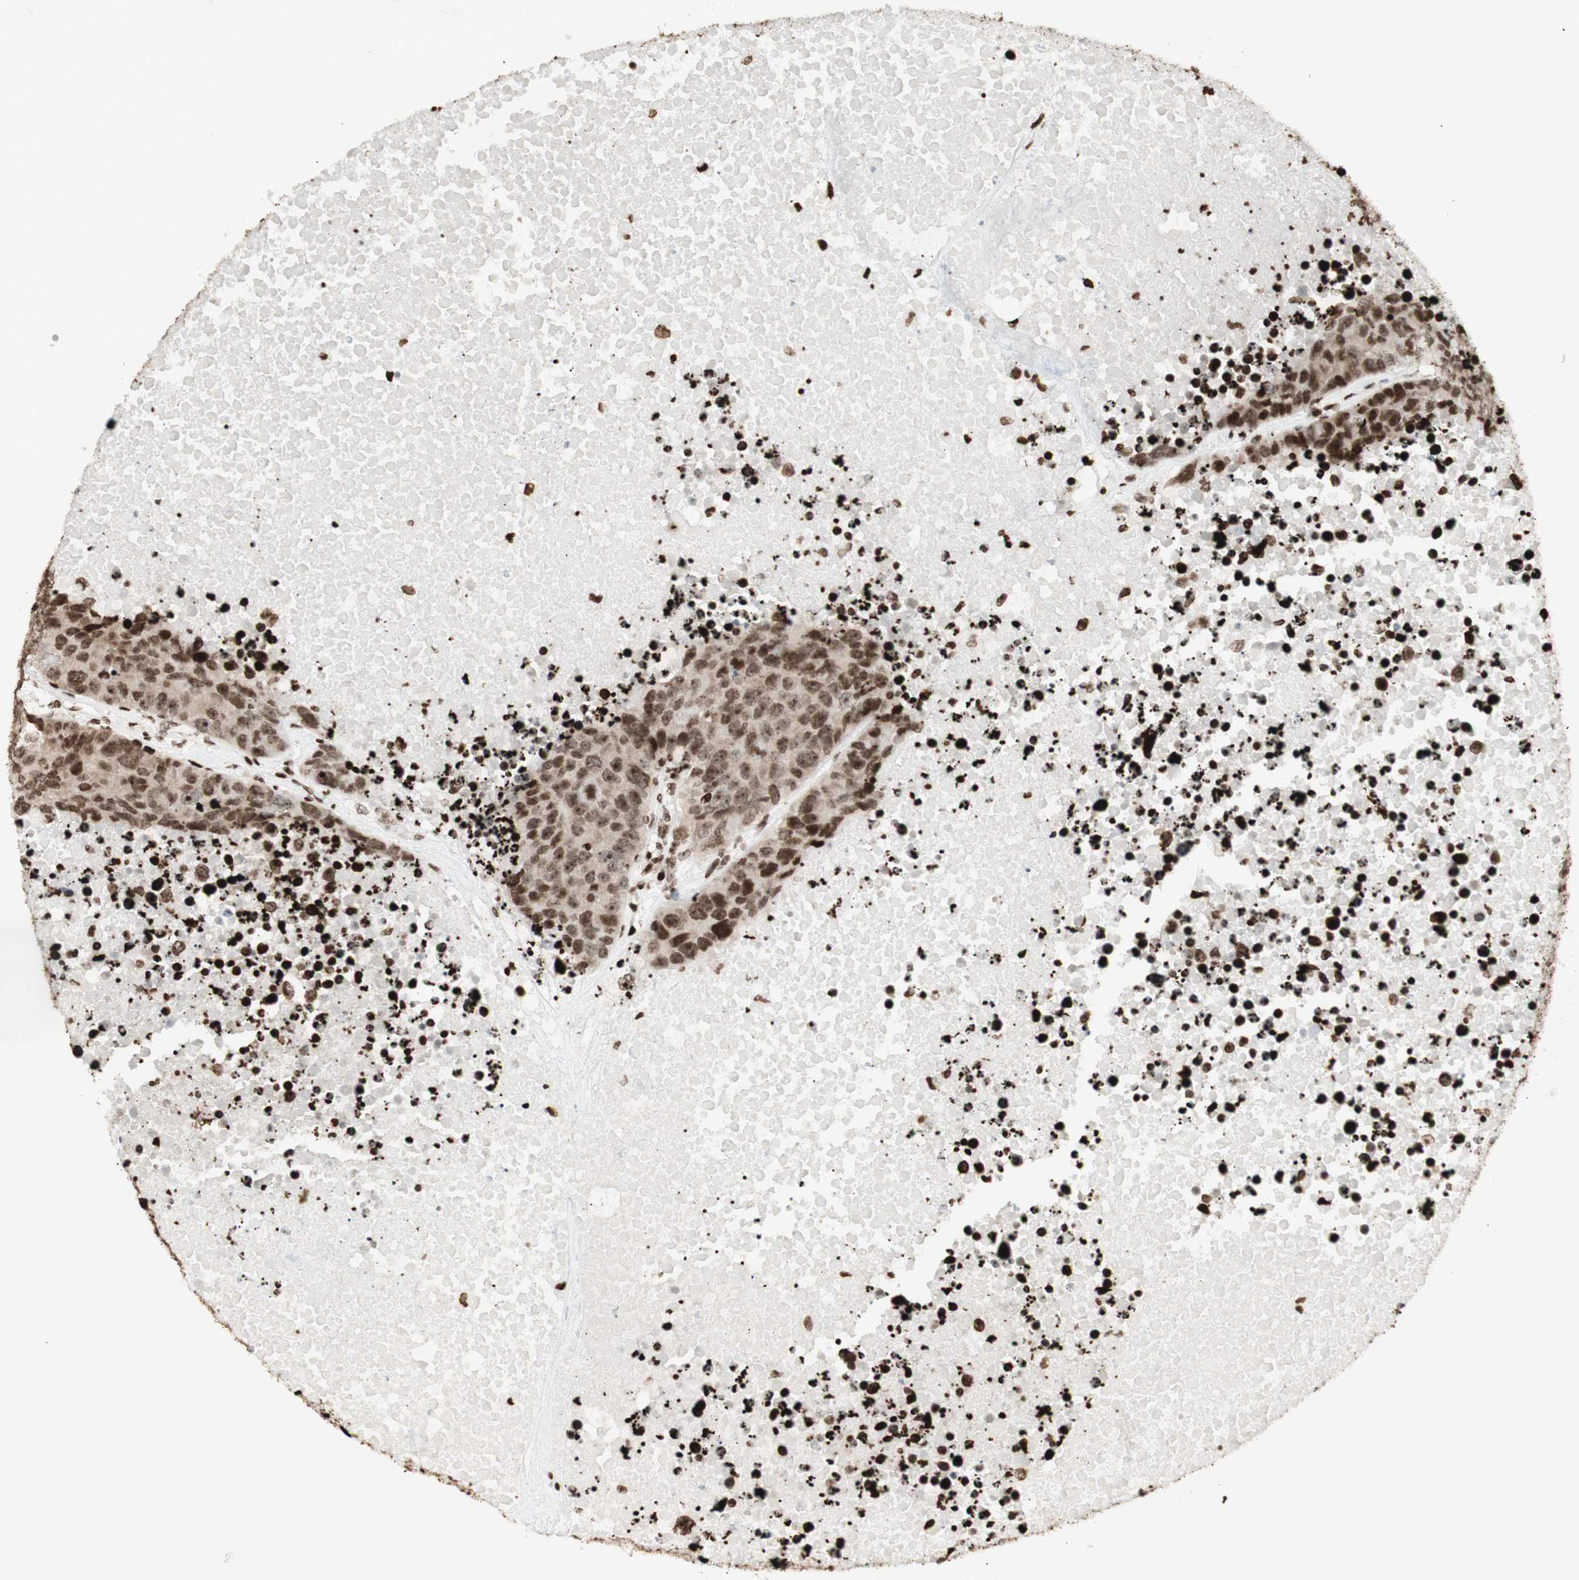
{"staining": {"intensity": "strong", "quantity": ">75%", "location": "nuclear"}, "tissue": "carcinoid", "cell_type": "Tumor cells", "image_type": "cancer", "snomed": [{"axis": "morphology", "description": "Carcinoid, malignant, NOS"}, {"axis": "topography", "description": "Lung"}], "caption": "Protein analysis of carcinoid tissue reveals strong nuclear staining in about >75% of tumor cells. (DAB IHC, brown staining for protein, blue staining for nuclei).", "gene": "NCAPD2", "patient": {"sex": "male", "age": 60}}